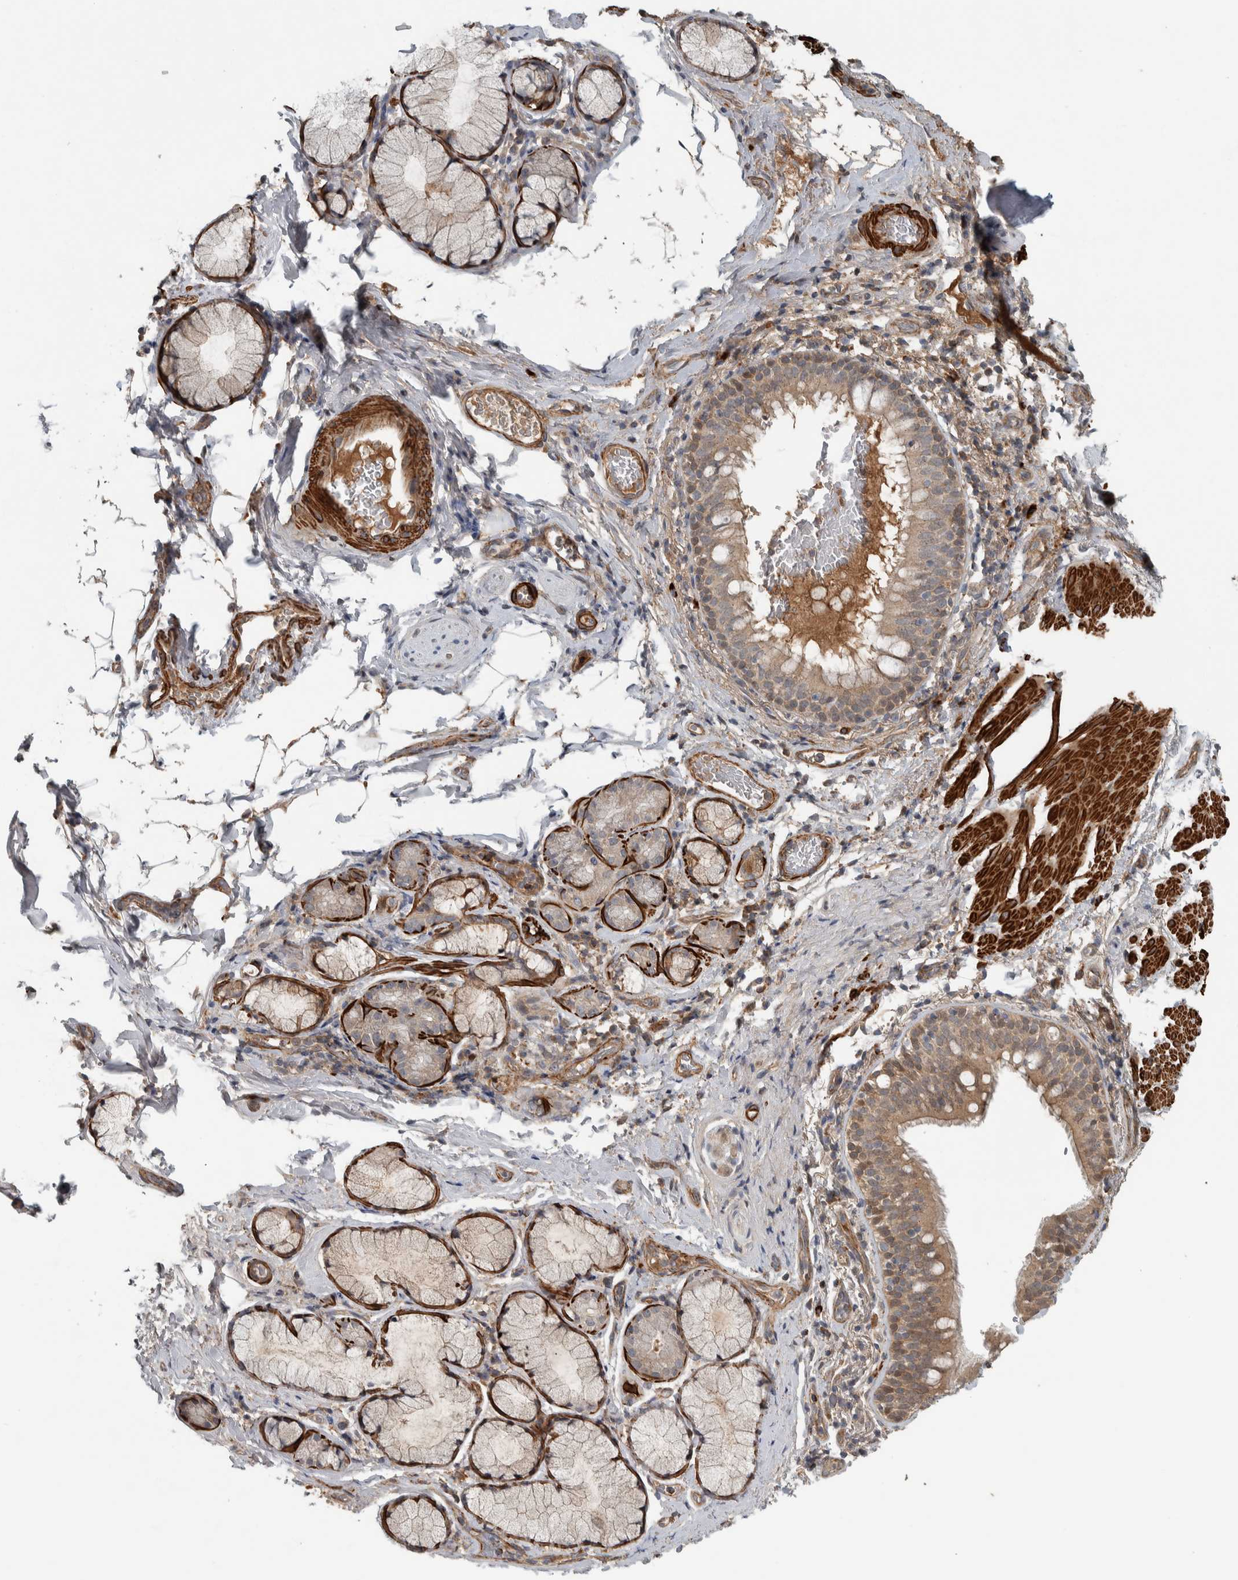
{"staining": {"intensity": "moderate", "quantity": ">75%", "location": "cytoplasmic/membranous,nuclear"}, "tissue": "bronchus", "cell_type": "Respiratory epithelial cells", "image_type": "normal", "snomed": [{"axis": "morphology", "description": "Normal tissue, NOS"}, {"axis": "morphology", "description": "Inflammation, NOS"}, {"axis": "topography", "description": "Cartilage tissue"}, {"axis": "topography", "description": "Bronchus"}], "caption": "Immunohistochemical staining of normal bronchus shows medium levels of moderate cytoplasmic/membranous,nuclear staining in about >75% of respiratory epithelial cells.", "gene": "LBHD1", "patient": {"sex": "male", "age": 77}}